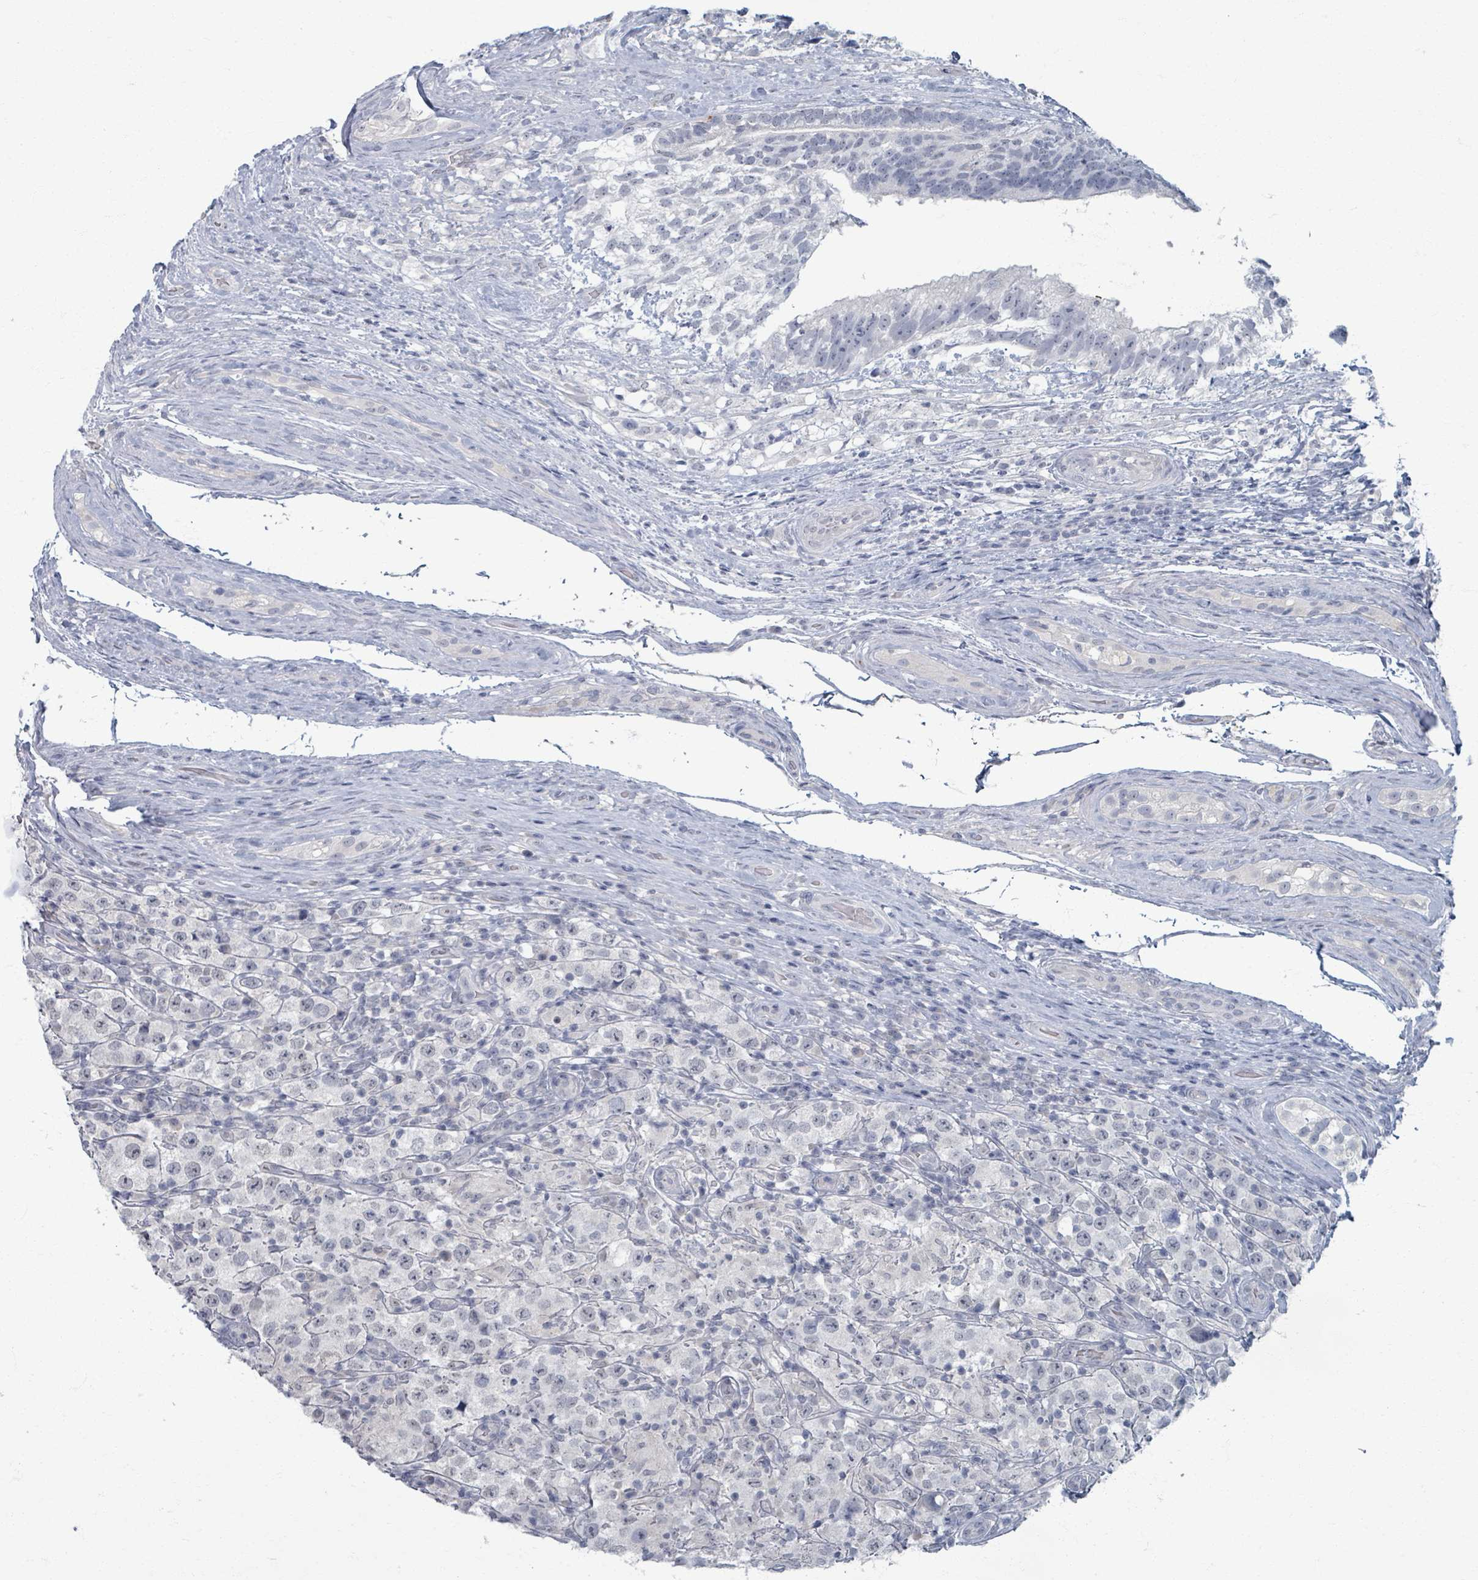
{"staining": {"intensity": "negative", "quantity": "none", "location": "none"}, "tissue": "testis cancer", "cell_type": "Tumor cells", "image_type": "cancer", "snomed": [{"axis": "morphology", "description": "Seminoma, NOS"}, {"axis": "morphology", "description": "Carcinoma, Embryonal, NOS"}, {"axis": "topography", "description": "Testis"}], "caption": "DAB (3,3'-diaminobenzidine) immunohistochemical staining of seminoma (testis) reveals no significant staining in tumor cells. The staining is performed using DAB brown chromogen with nuclei counter-stained in using hematoxylin.", "gene": "WNT11", "patient": {"sex": "male", "age": 41}}